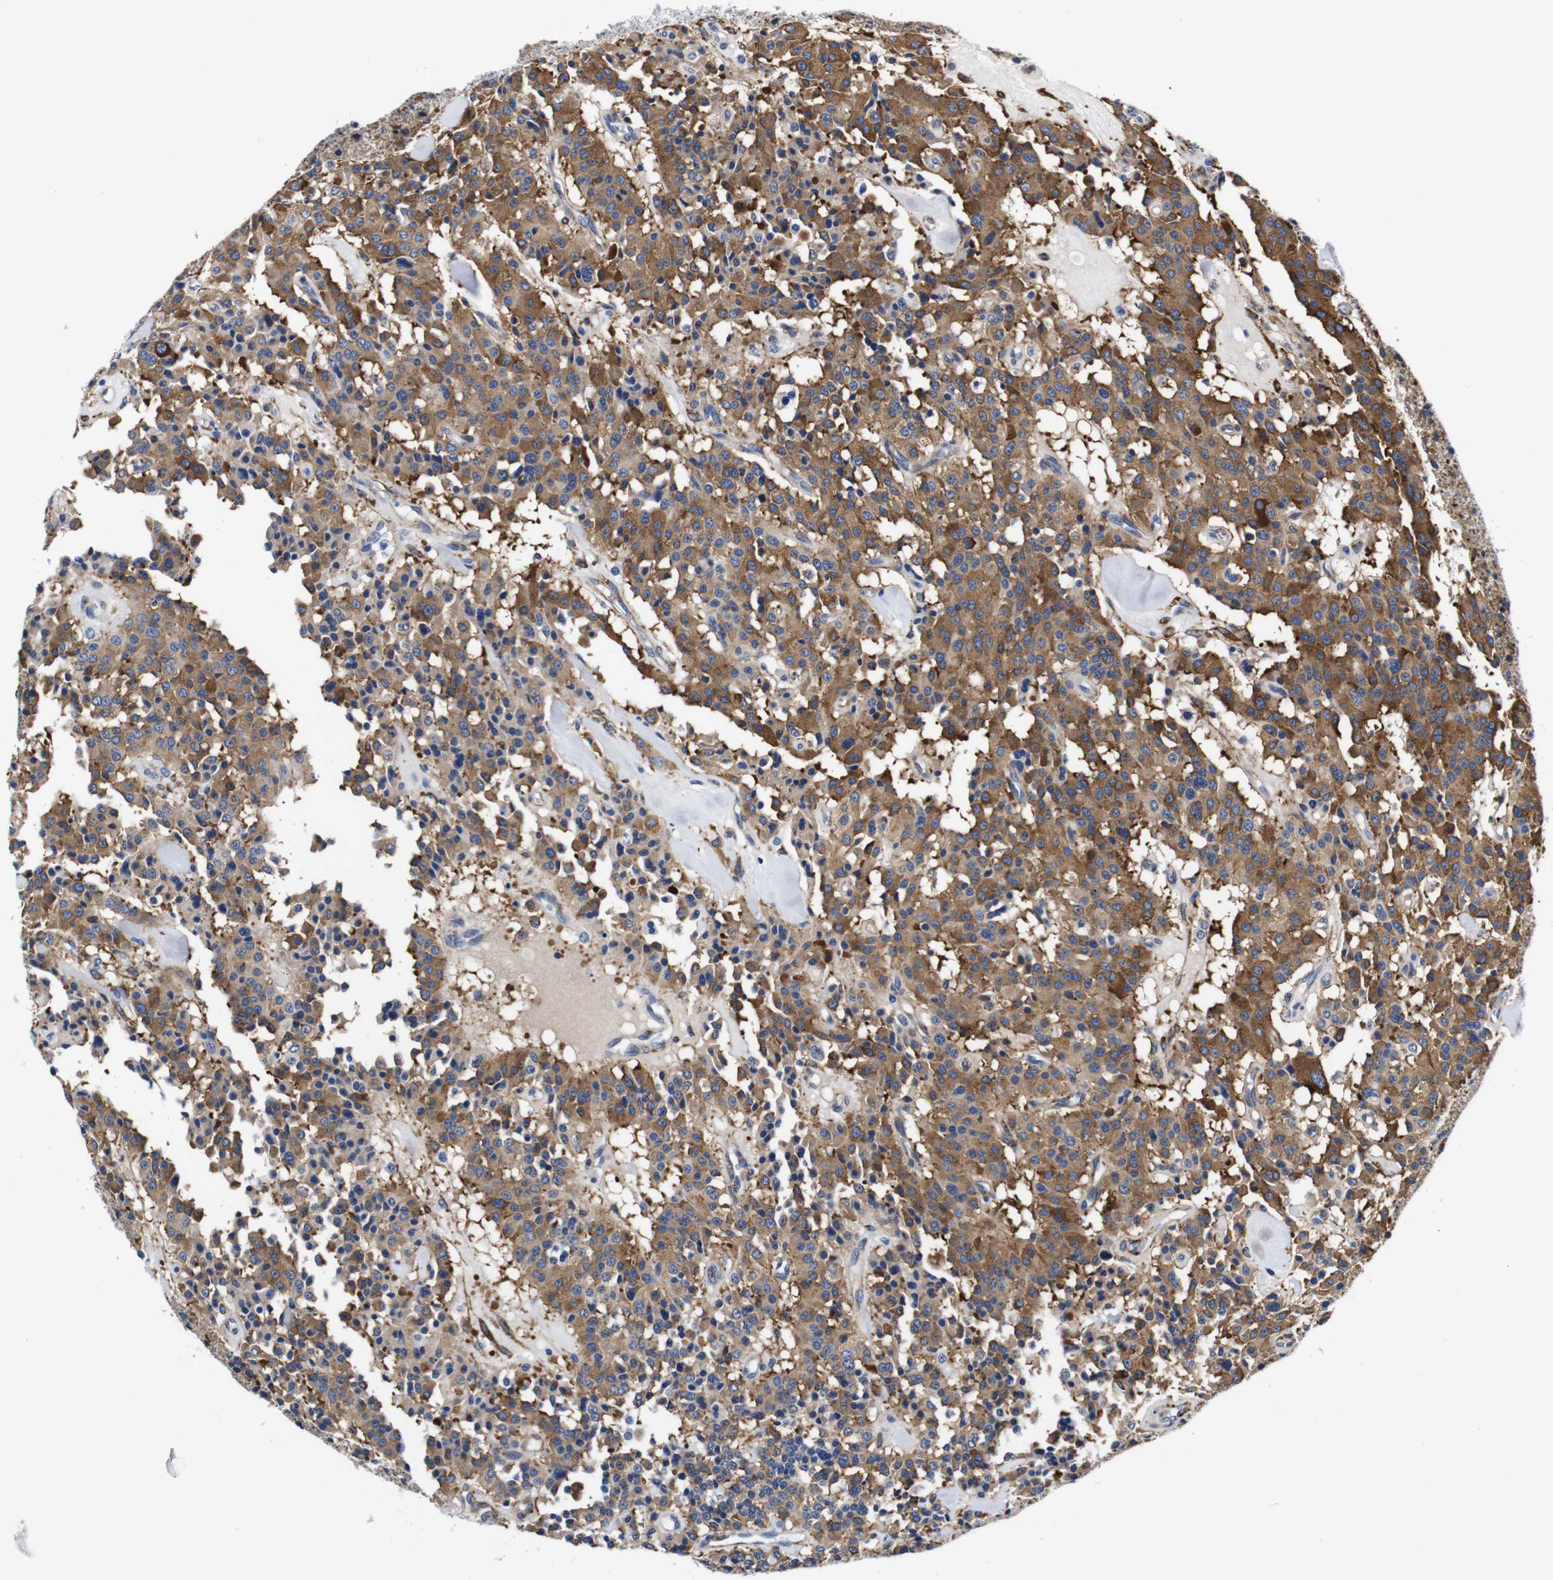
{"staining": {"intensity": "moderate", "quantity": ">75%", "location": "cytoplasmic/membranous"}, "tissue": "carcinoid", "cell_type": "Tumor cells", "image_type": "cancer", "snomed": [{"axis": "morphology", "description": "Carcinoid, malignant, NOS"}, {"axis": "topography", "description": "Lung"}], "caption": "Protein expression analysis of carcinoid demonstrates moderate cytoplasmic/membranous positivity in about >75% of tumor cells.", "gene": "LRIG1", "patient": {"sex": "male", "age": 30}}